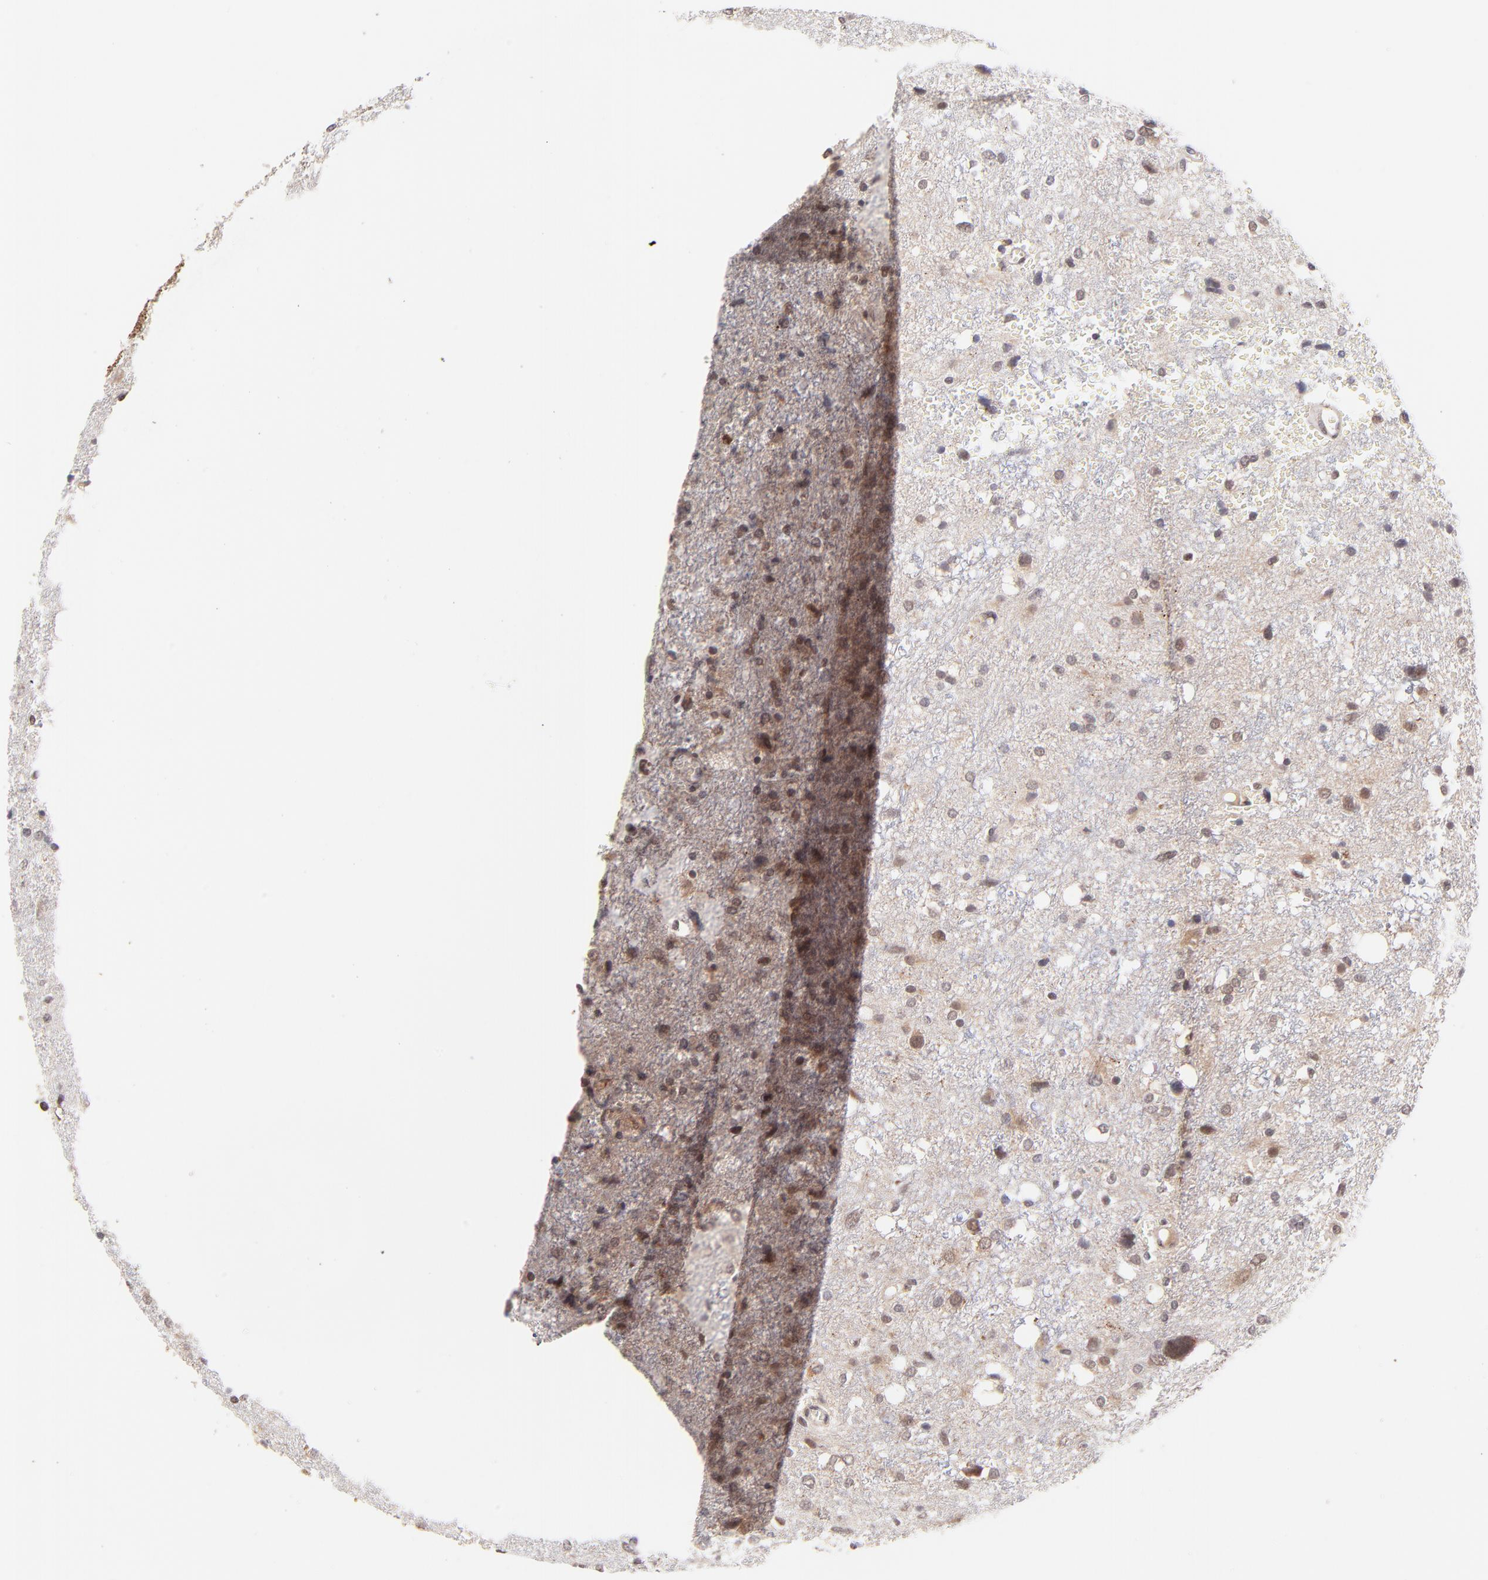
{"staining": {"intensity": "weak", "quantity": "<25%", "location": "nuclear"}, "tissue": "glioma", "cell_type": "Tumor cells", "image_type": "cancer", "snomed": [{"axis": "morphology", "description": "Glioma, malignant, High grade"}, {"axis": "topography", "description": "Brain"}], "caption": "Tumor cells show no significant protein positivity in malignant glioma (high-grade).", "gene": "MED12", "patient": {"sex": "female", "age": 59}}